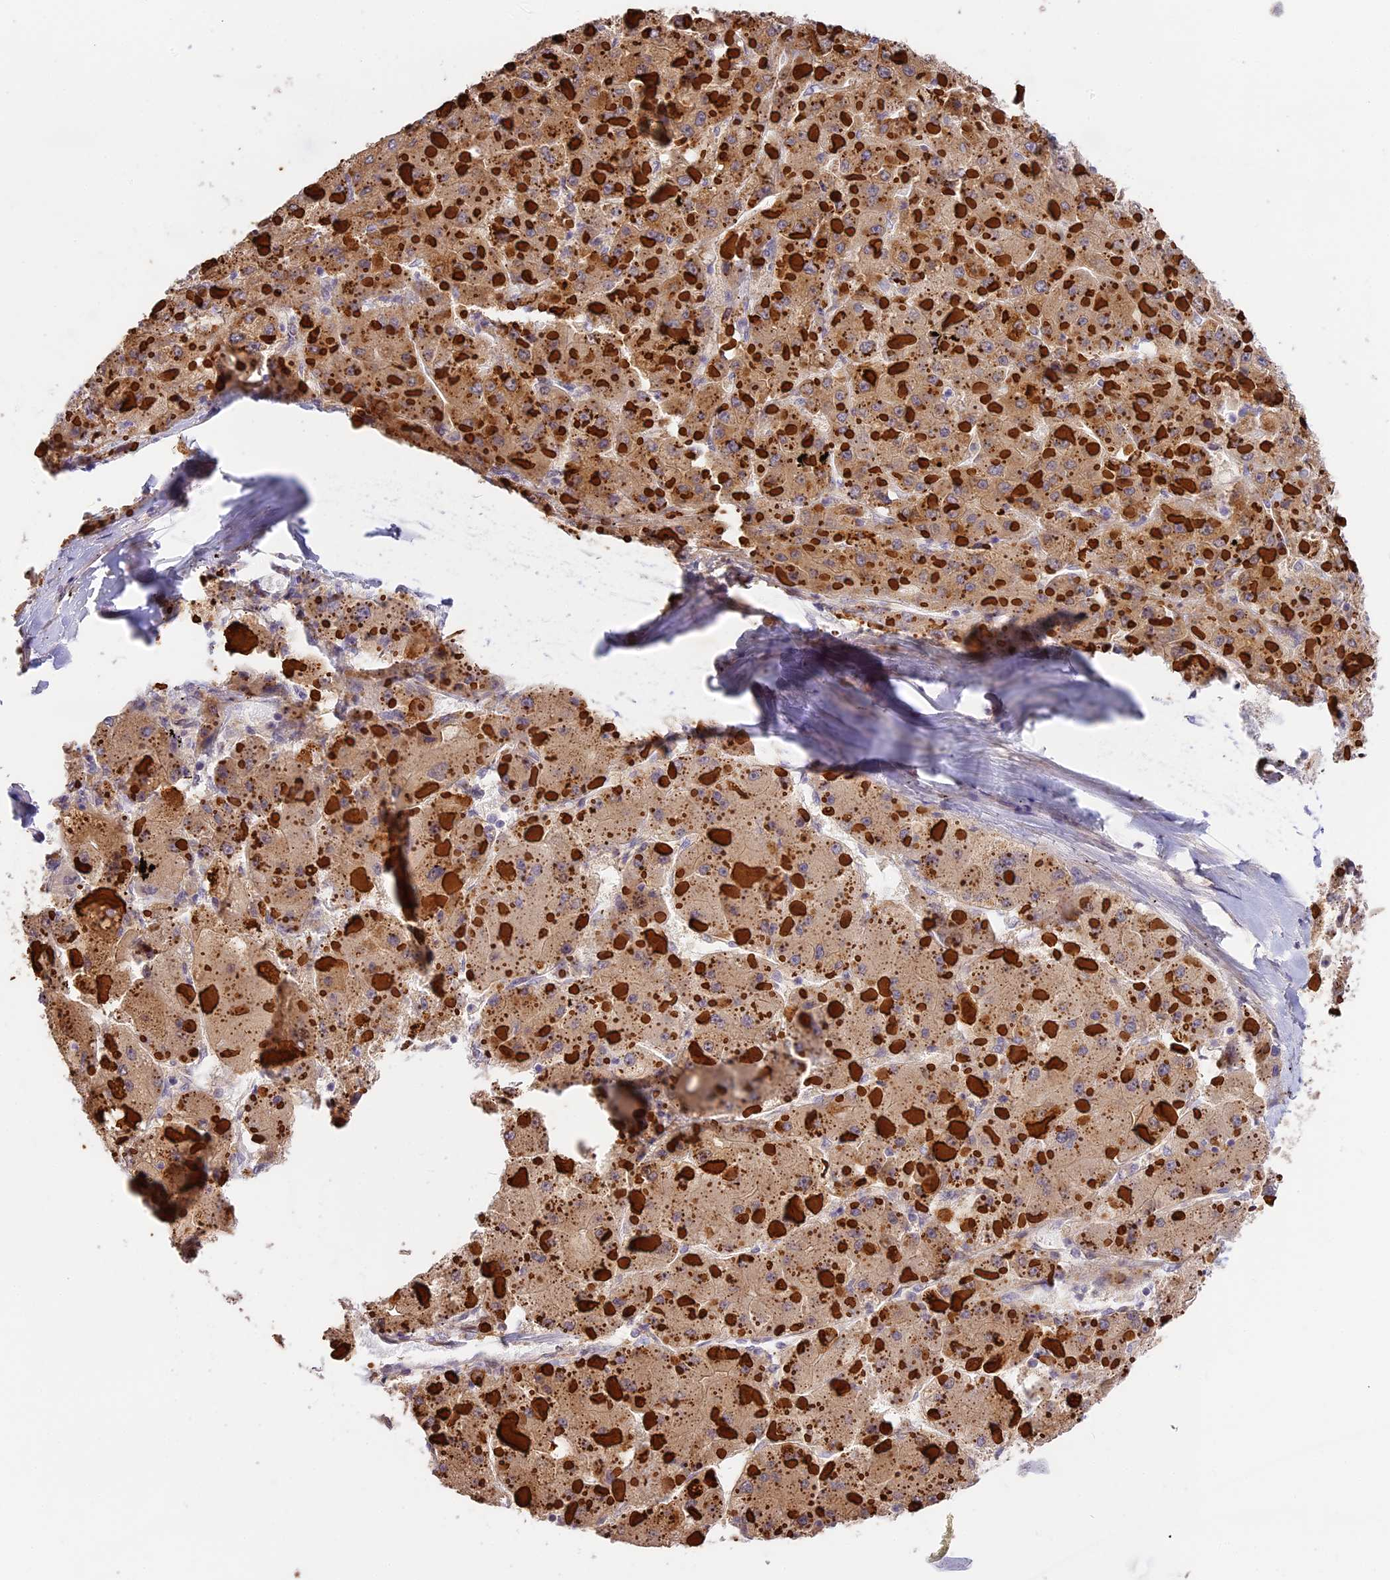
{"staining": {"intensity": "weak", "quantity": ">75%", "location": "cytoplasmic/membranous"}, "tissue": "liver cancer", "cell_type": "Tumor cells", "image_type": "cancer", "snomed": [{"axis": "morphology", "description": "Carcinoma, Hepatocellular, NOS"}, {"axis": "topography", "description": "Liver"}], "caption": "Liver hepatocellular carcinoma stained with a brown dye exhibits weak cytoplasmic/membranous positive staining in about >75% of tumor cells.", "gene": "BSCL2", "patient": {"sex": "female", "age": 73}}